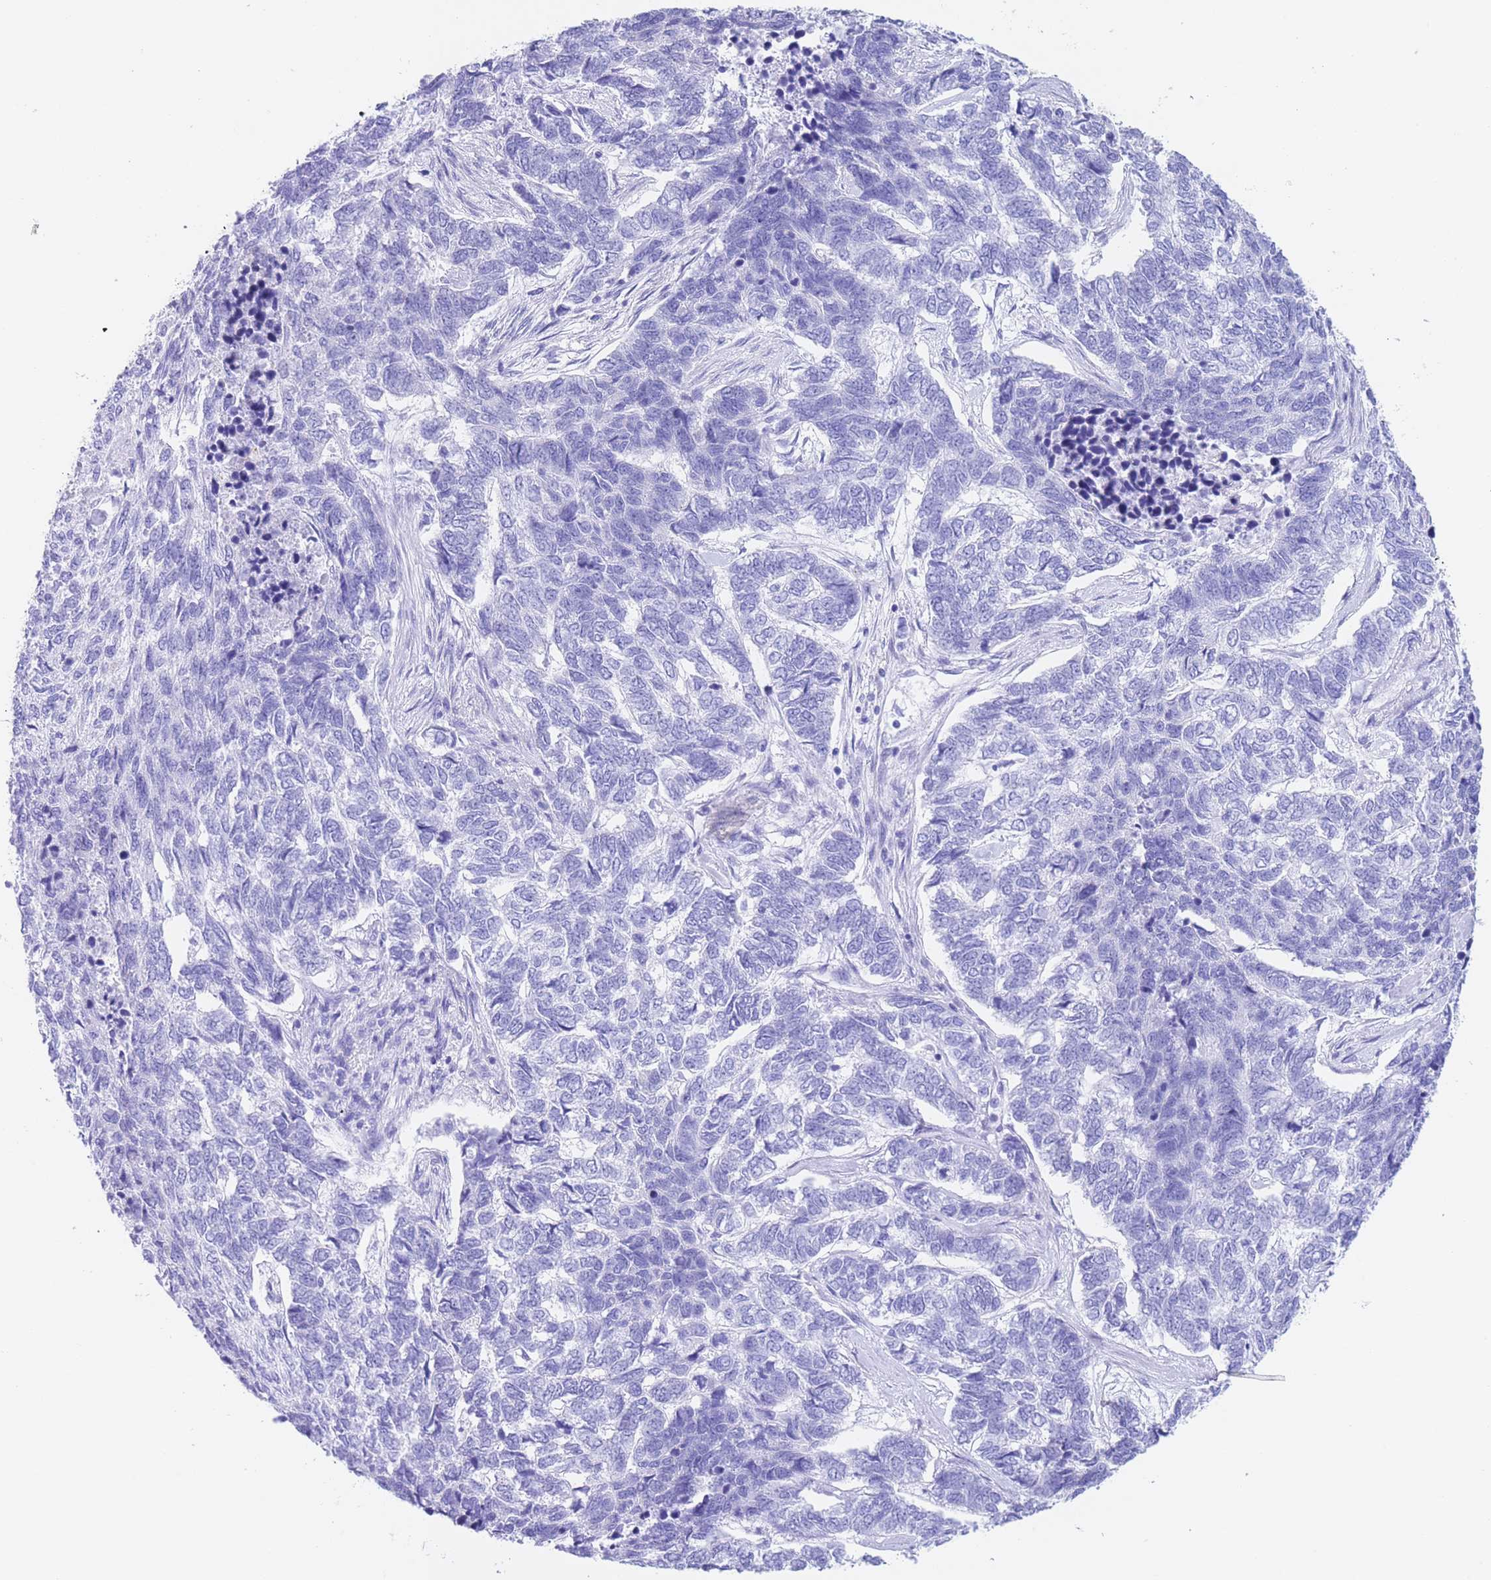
{"staining": {"intensity": "negative", "quantity": "none", "location": "none"}, "tissue": "skin cancer", "cell_type": "Tumor cells", "image_type": "cancer", "snomed": [{"axis": "morphology", "description": "Basal cell carcinoma"}, {"axis": "topography", "description": "Skin"}], "caption": "Skin cancer (basal cell carcinoma) was stained to show a protein in brown. There is no significant expression in tumor cells.", "gene": "SLCO1B3", "patient": {"sex": "female", "age": 65}}